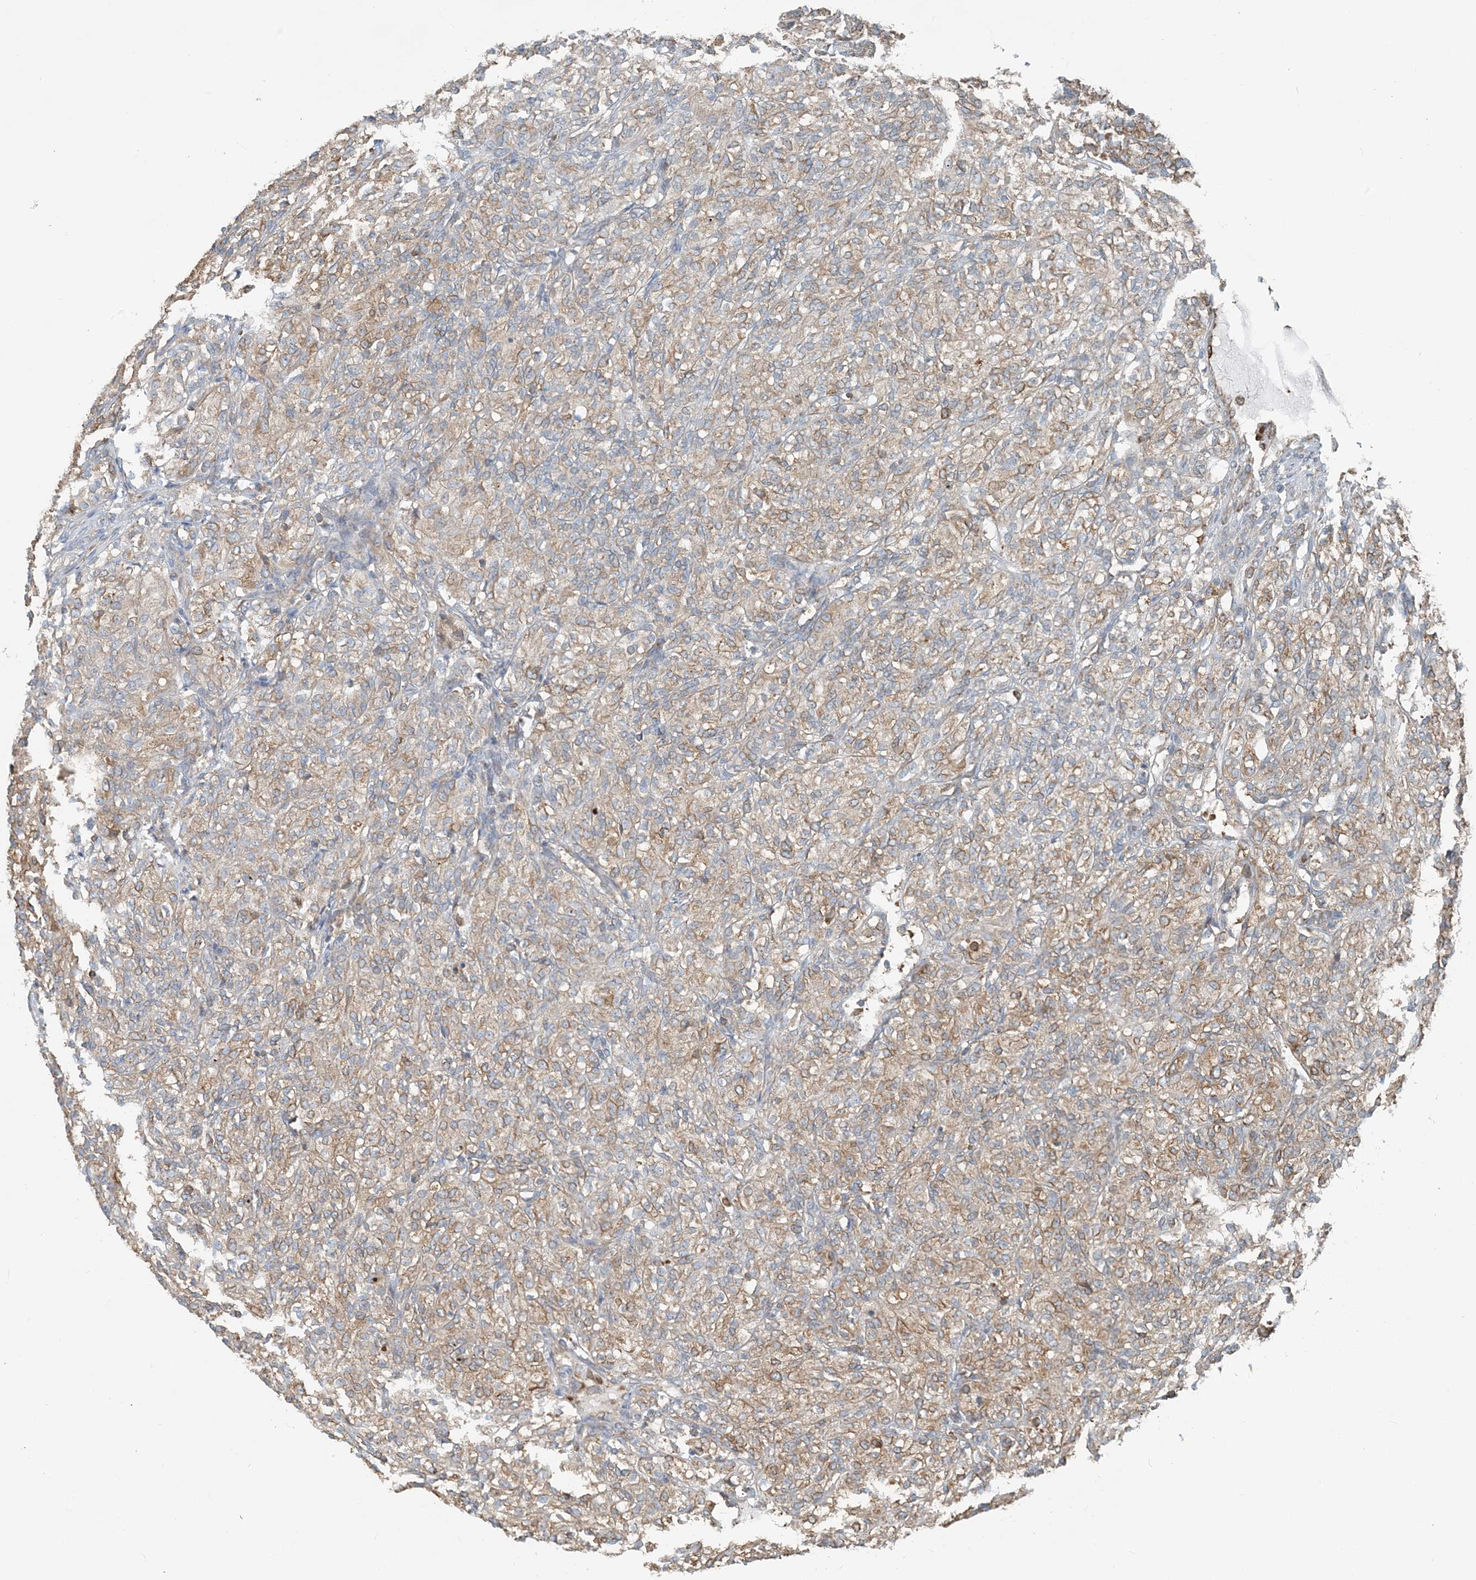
{"staining": {"intensity": "weak", "quantity": ">75%", "location": "cytoplasmic/membranous"}, "tissue": "renal cancer", "cell_type": "Tumor cells", "image_type": "cancer", "snomed": [{"axis": "morphology", "description": "Adenocarcinoma, NOS"}, {"axis": "topography", "description": "Kidney"}], "caption": "IHC of renal cancer (adenocarcinoma) shows low levels of weak cytoplasmic/membranous expression in approximately >75% of tumor cells. The protein is shown in brown color, while the nuclei are stained blue.", "gene": "CERKL", "patient": {"sex": "male", "age": 77}}